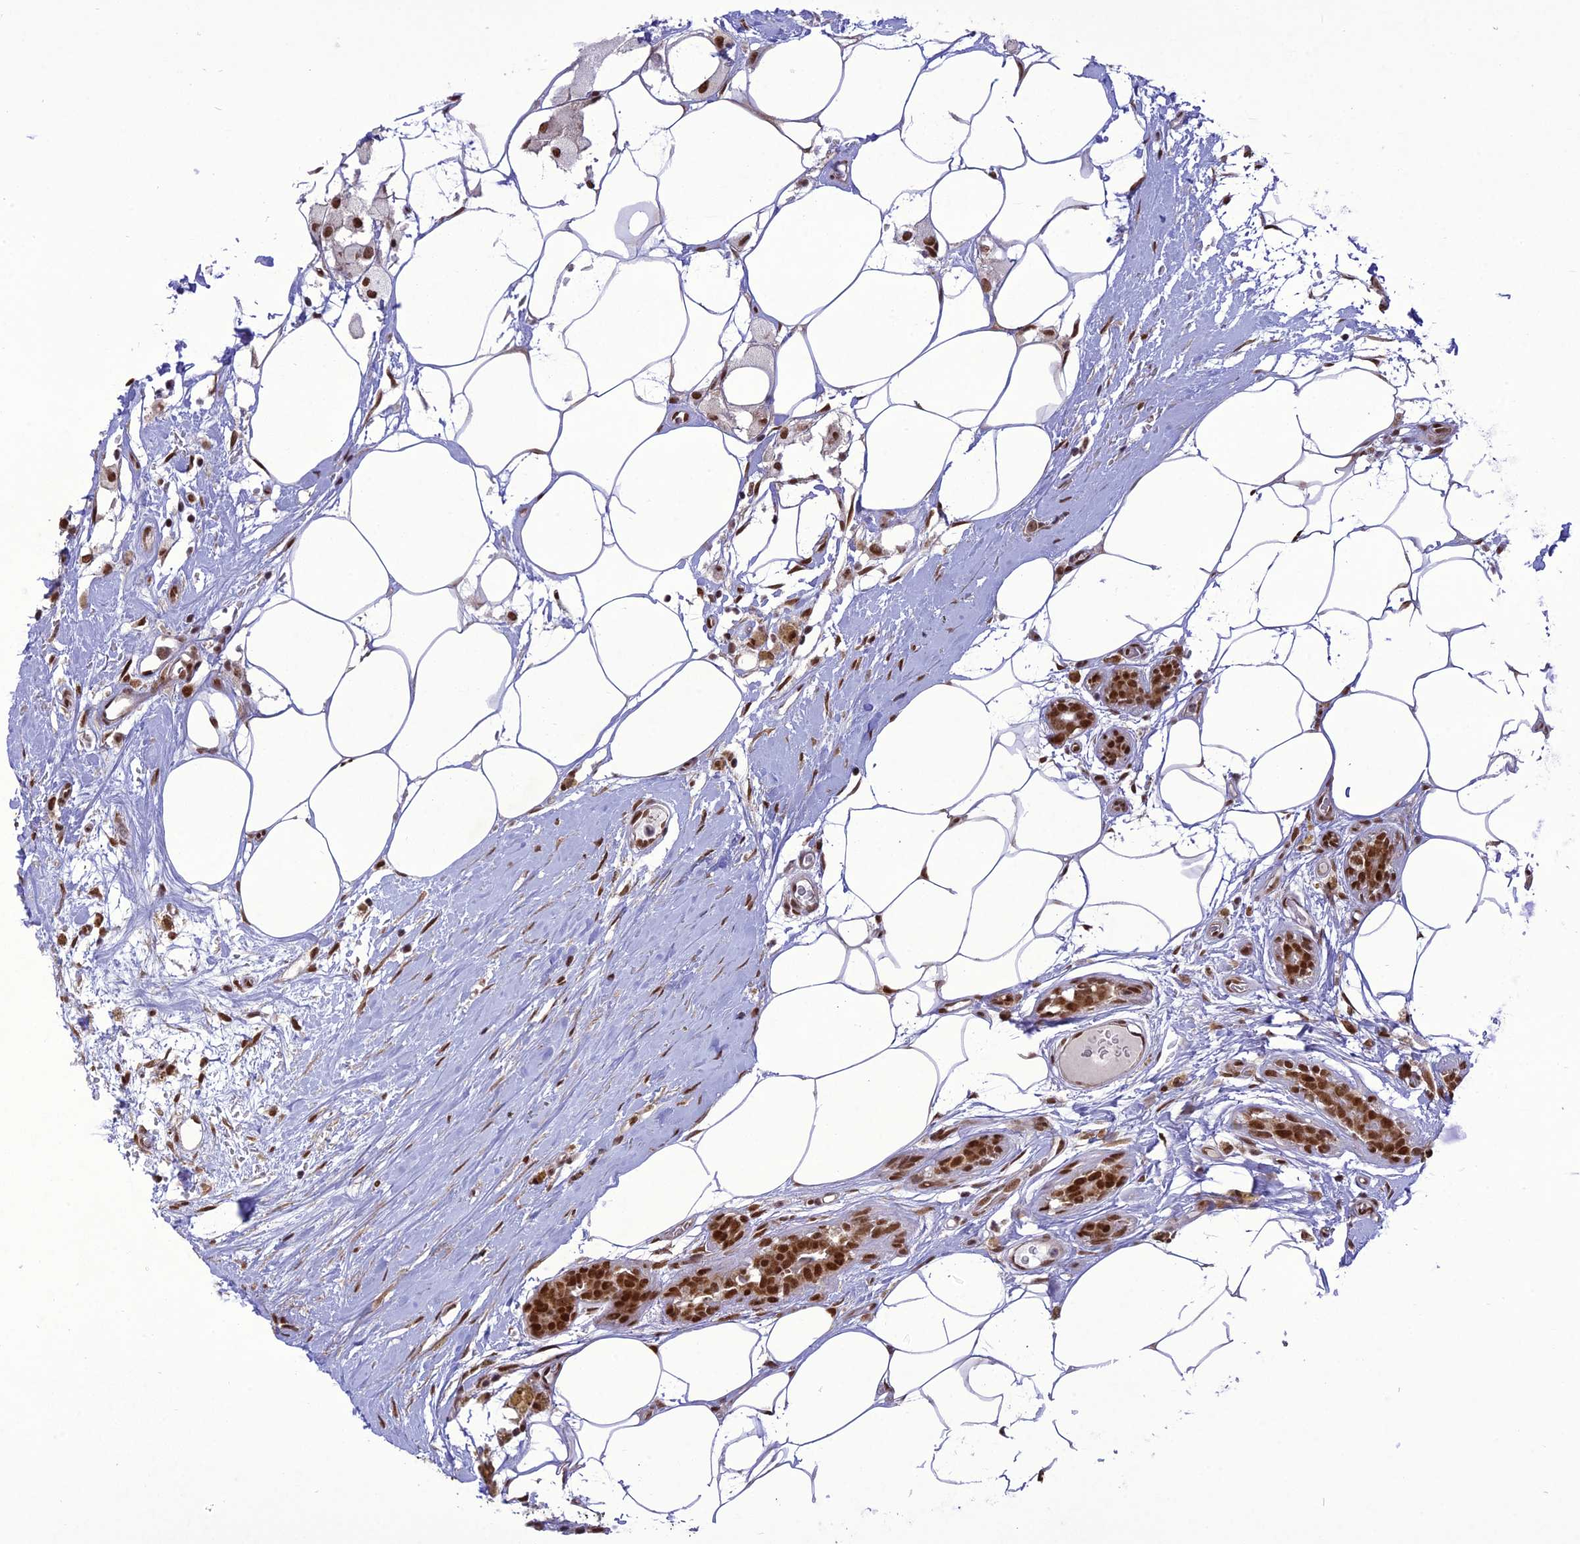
{"staining": {"intensity": "strong", "quantity": ">75%", "location": "nuclear"}, "tissue": "breast cancer", "cell_type": "Tumor cells", "image_type": "cancer", "snomed": [{"axis": "morphology", "description": "Lobular carcinoma"}, {"axis": "topography", "description": "Breast"}], "caption": "Human breast lobular carcinoma stained with a protein marker displays strong staining in tumor cells.", "gene": "DDX1", "patient": {"sex": "female", "age": 58}}